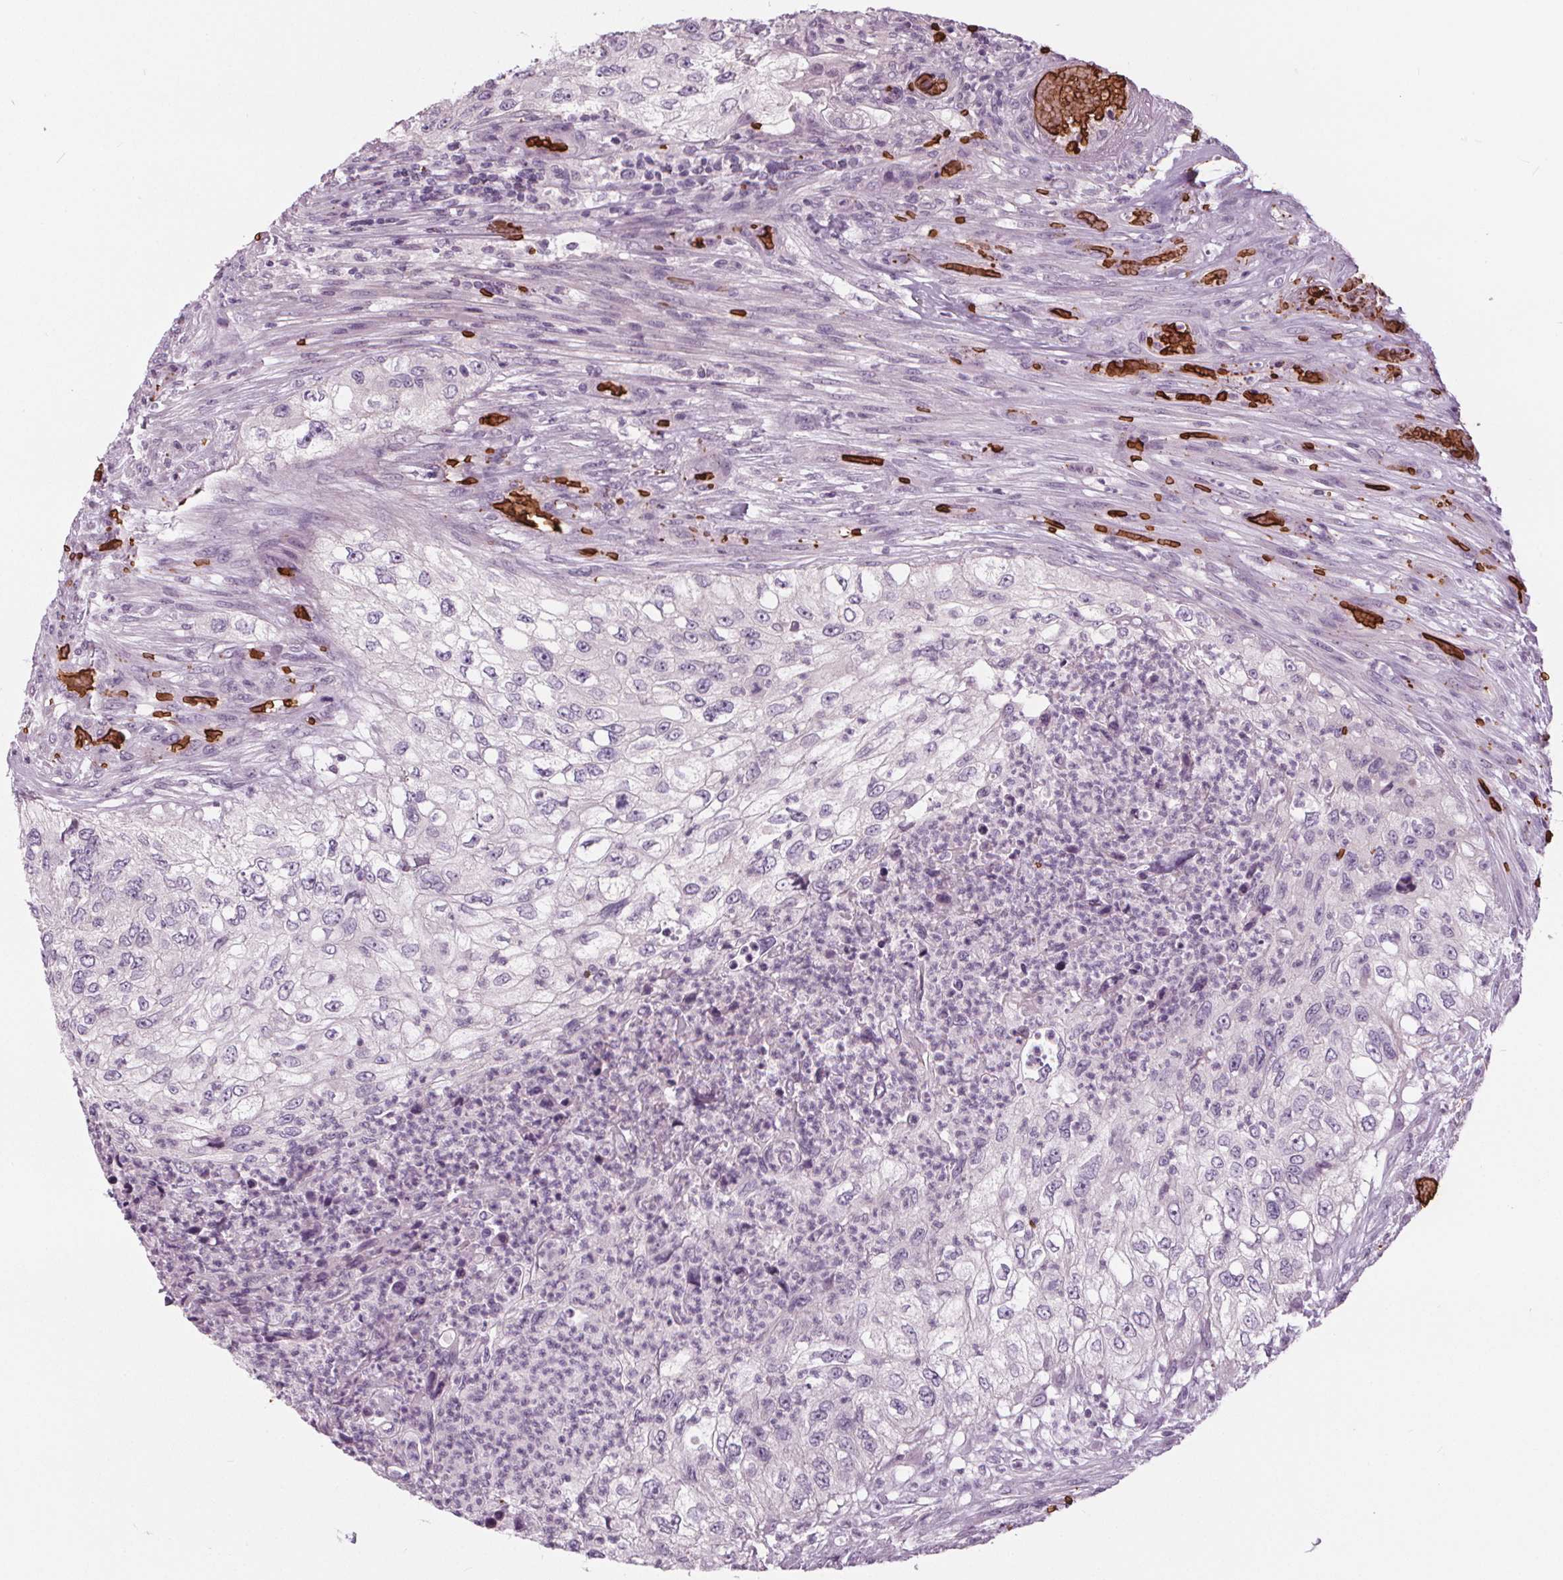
{"staining": {"intensity": "negative", "quantity": "none", "location": "none"}, "tissue": "urothelial cancer", "cell_type": "Tumor cells", "image_type": "cancer", "snomed": [{"axis": "morphology", "description": "Urothelial carcinoma, High grade"}, {"axis": "topography", "description": "Urinary bladder"}], "caption": "This is an immunohistochemistry (IHC) histopathology image of human urothelial cancer. There is no staining in tumor cells.", "gene": "SLC4A1", "patient": {"sex": "female", "age": 60}}